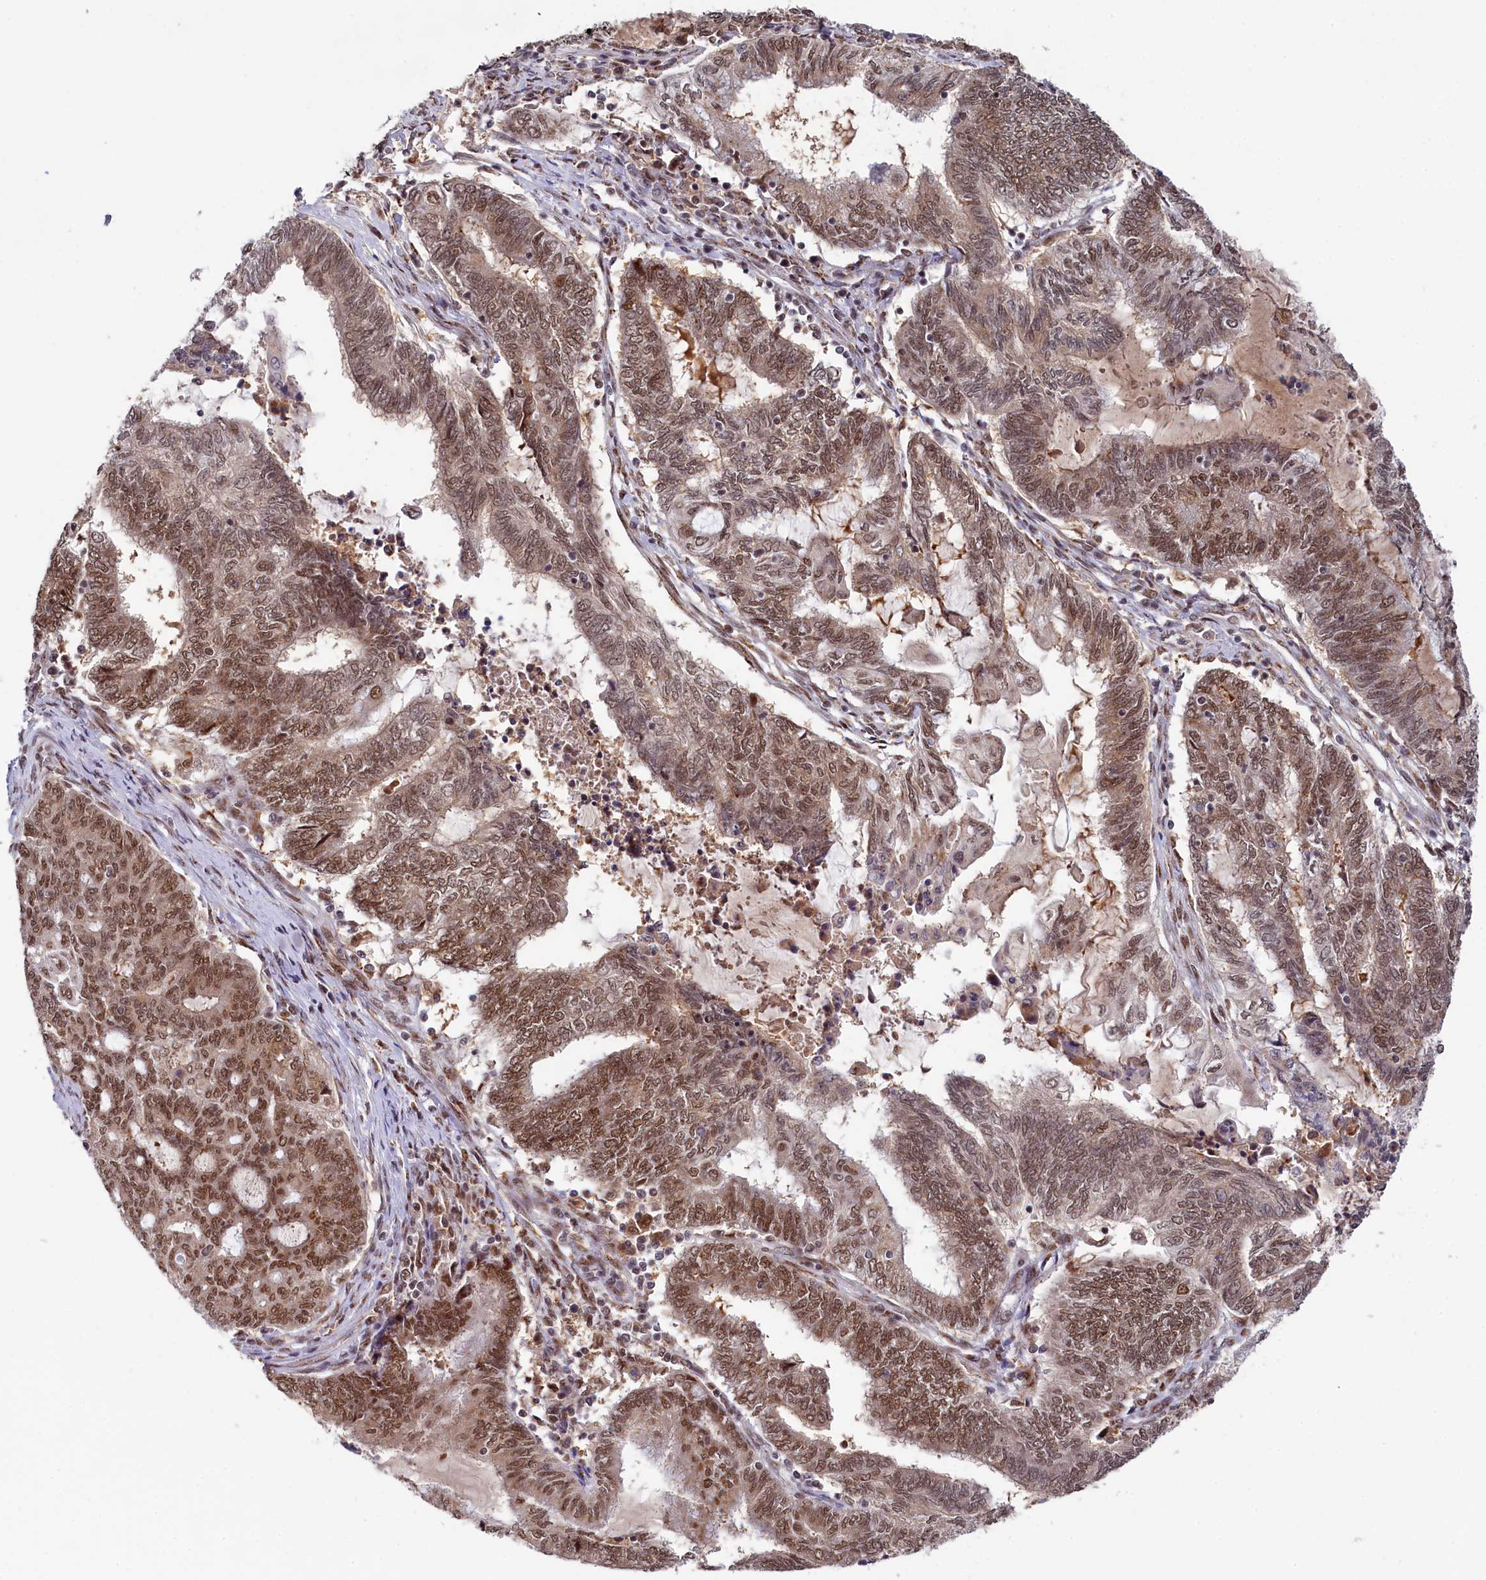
{"staining": {"intensity": "moderate", "quantity": ">75%", "location": "cytoplasmic/membranous,nuclear"}, "tissue": "endometrial cancer", "cell_type": "Tumor cells", "image_type": "cancer", "snomed": [{"axis": "morphology", "description": "Adenocarcinoma, NOS"}, {"axis": "topography", "description": "Uterus"}, {"axis": "topography", "description": "Endometrium"}], "caption": "A photomicrograph showing moderate cytoplasmic/membranous and nuclear positivity in approximately >75% of tumor cells in endometrial cancer (adenocarcinoma), as visualized by brown immunohistochemical staining.", "gene": "PPHLN1", "patient": {"sex": "female", "age": 70}}